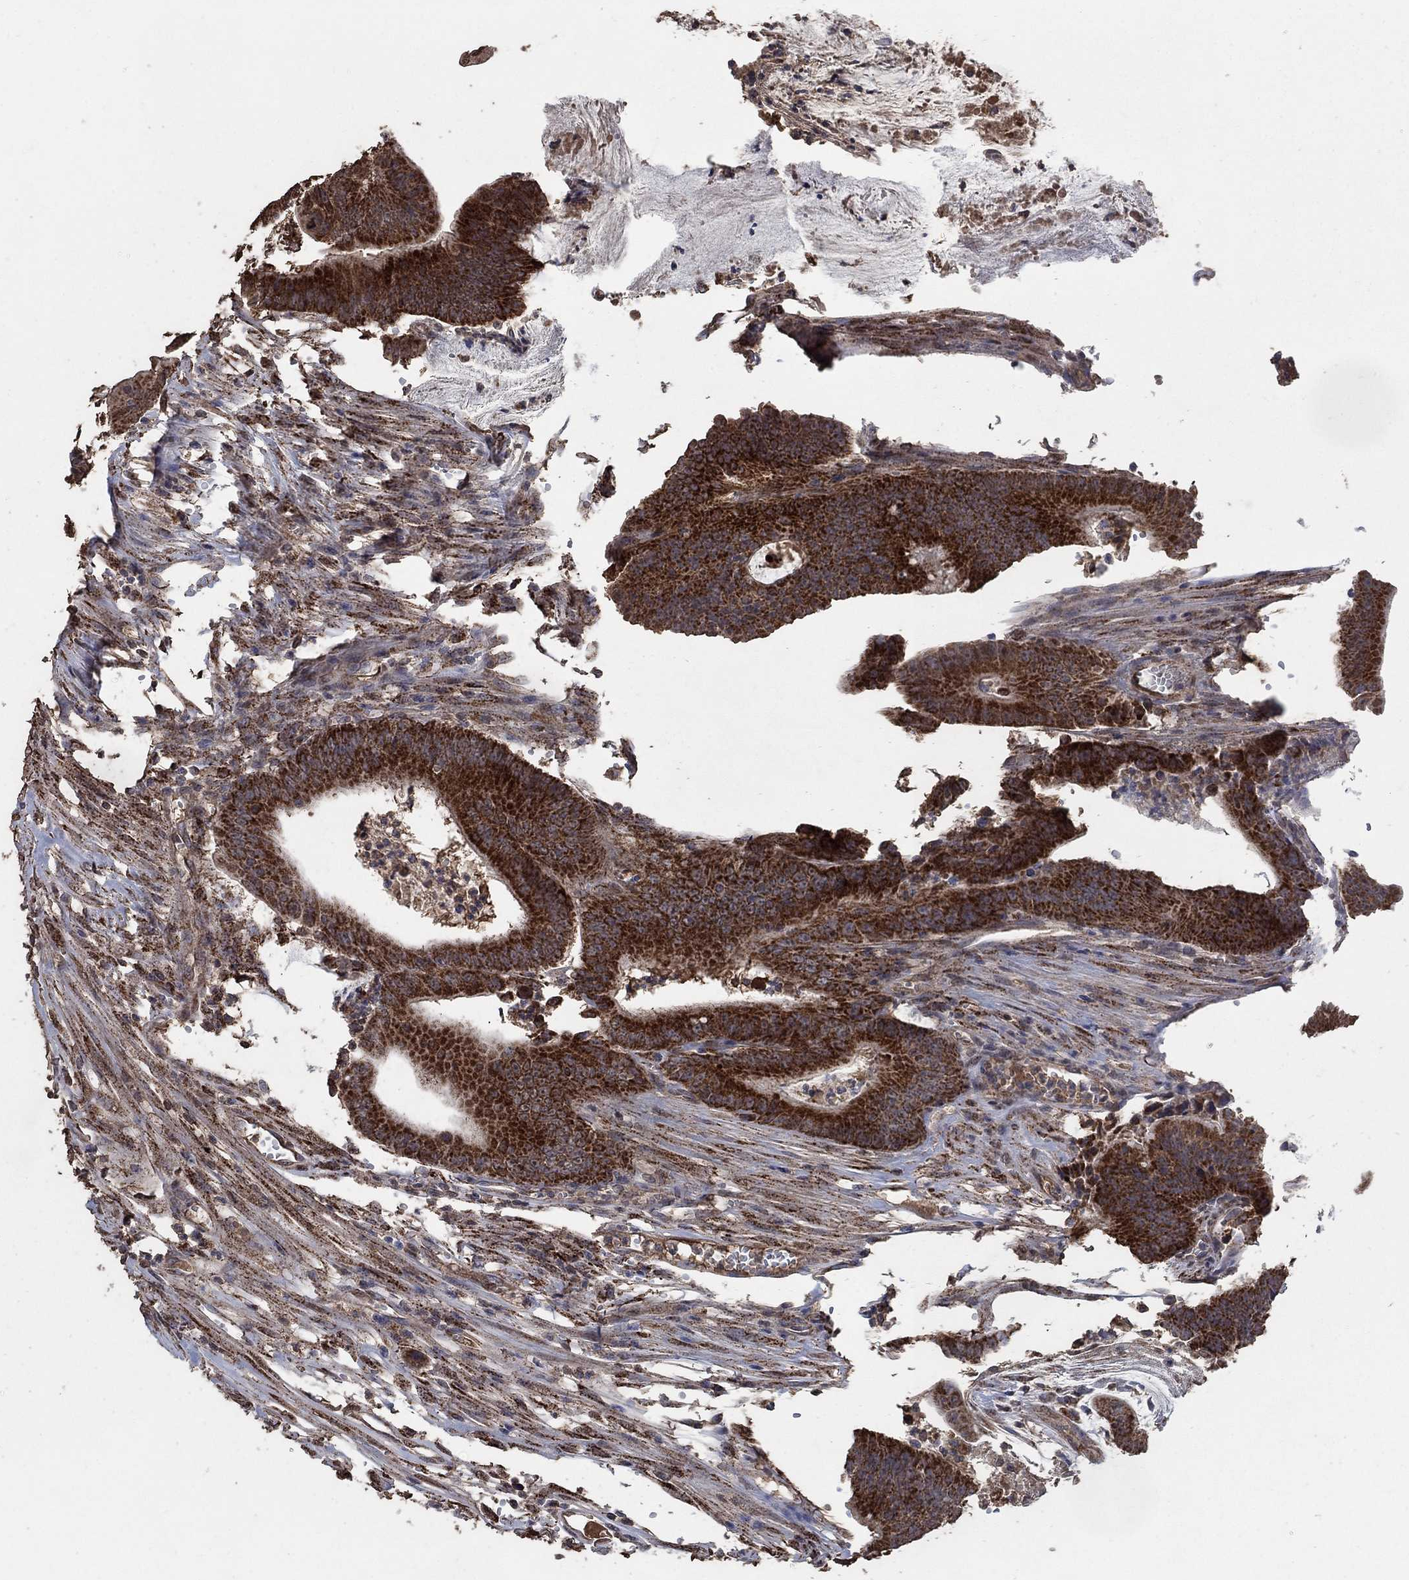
{"staining": {"intensity": "strong", "quantity": ">75%", "location": "cytoplasmic/membranous"}, "tissue": "colorectal cancer", "cell_type": "Tumor cells", "image_type": "cancer", "snomed": [{"axis": "morphology", "description": "Adenocarcinoma, NOS"}, {"axis": "topography", "description": "Colon"}], "caption": "Immunohistochemistry (IHC) staining of colorectal adenocarcinoma, which exhibits high levels of strong cytoplasmic/membranous staining in about >75% of tumor cells indicating strong cytoplasmic/membranous protein staining. The staining was performed using DAB (brown) for protein detection and nuclei were counterstained in hematoxylin (blue).", "gene": "MRPS24", "patient": {"sex": "female", "age": 69}}